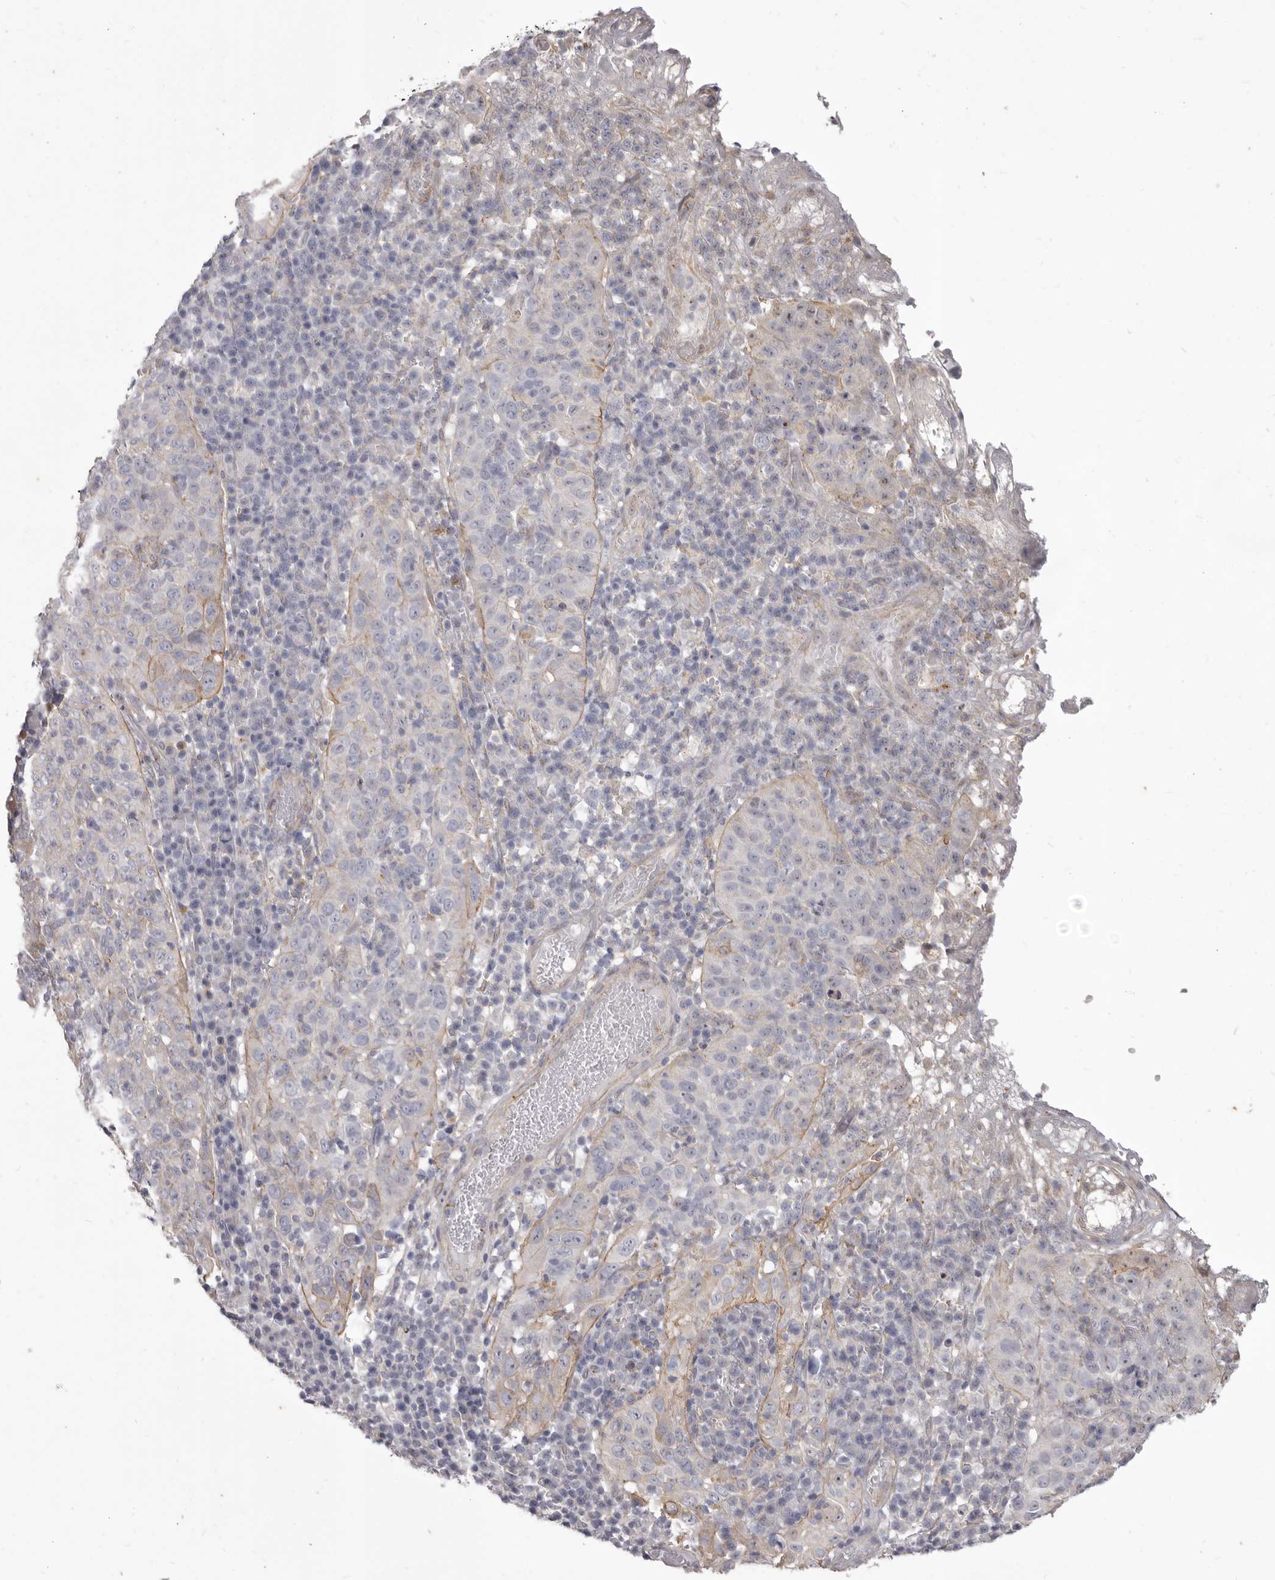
{"staining": {"intensity": "weak", "quantity": "<25%", "location": "cytoplasmic/membranous"}, "tissue": "cervical cancer", "cell_type": "Tumor cells", "image_type": "cancer", "snomed": [{"axis": "morphology", "description": "Squamous cell carcinoma, NOS"}, {"axis": "topography", "description": "Cervix"}], "caption": "Immunohistochemical staining of human cervical squamous cell carcinoma demonstrates no significant staining in tumor cells.", "gene": "P2RX6", "patient": {"sex": "female", "age": 46}}